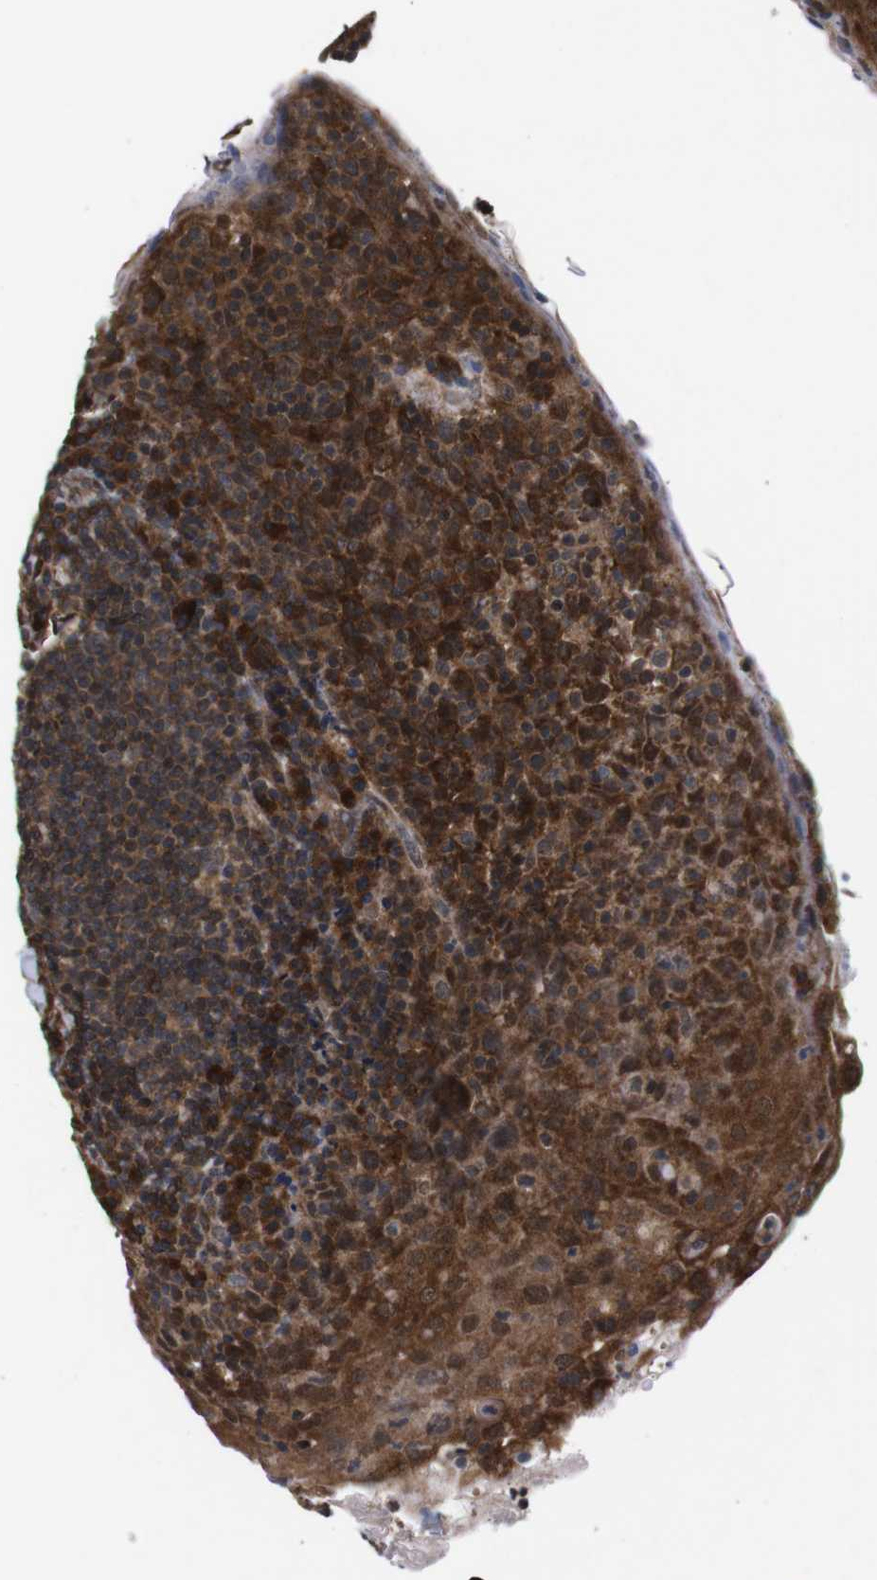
{"staining": {"intensity": "strong", "quantity": ">75%", "location": "cytoplasmic/membranous,nuclear"}, "tissue": "tonsil", "cell_type": "Germinal center cells", "image_type": "normal", "snomed": [{"axis": "morphology", "description": "Normal tissue, NOS"}, {"axis": "topography", "description": "Tonsil"}], "caption": "Protein staining shows strong cytoplasmic/membranous,nuclear staining in approximately >75% of germinal center cells in benign tonsil. Immunohistochemistry stains the protein in brown and the nuclei are stained blue.", "gene": "UBQLN2", "patient": {"sex": "male", "age": 17}}